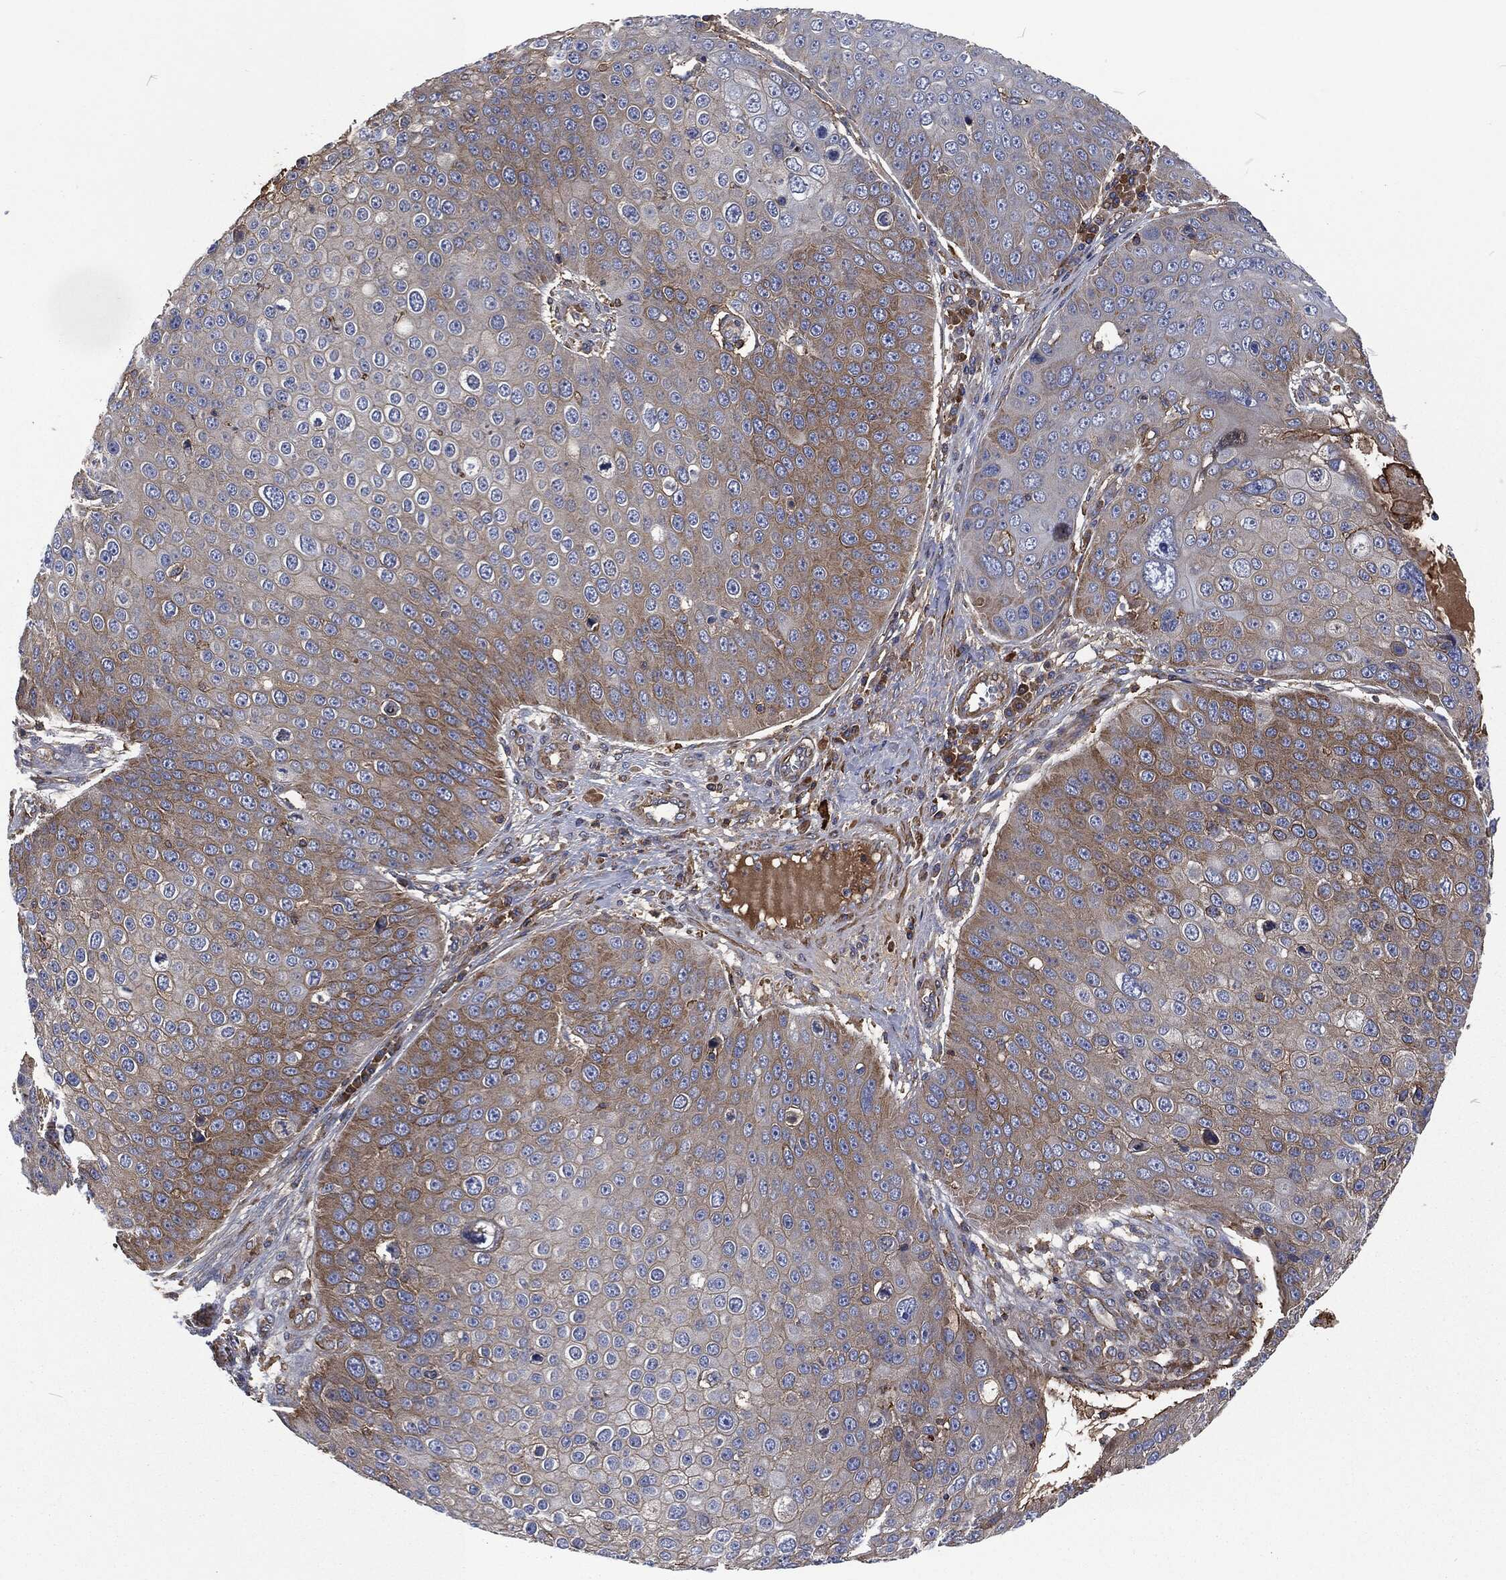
{"staining": {"intensity": "moderate", "quantity": "<25%", "location": "cytoplasmic/membranous"}, "tissue": "skin cancer", "cell_type": "Tumor cells", "image_type": "cancer", "snomed": [{"axis": "morphology", "description": "Squamous cell carcinoma, NOS"}, {"axis": "topography", "description": "Skin"}], "caption": "DAB immunohistochemical staining of human skin cancer (squamous cell carcinoma) demonstrates moderate cytoplasmic/membranous protein positivity in about <25% of tumor cells. (DAB (3,3'-diaminobenzidine) = brown stain, brightfield microscopy at high magnification).", "gene": "LGALS9", "patient": {"sex": "male", "age": 71}}